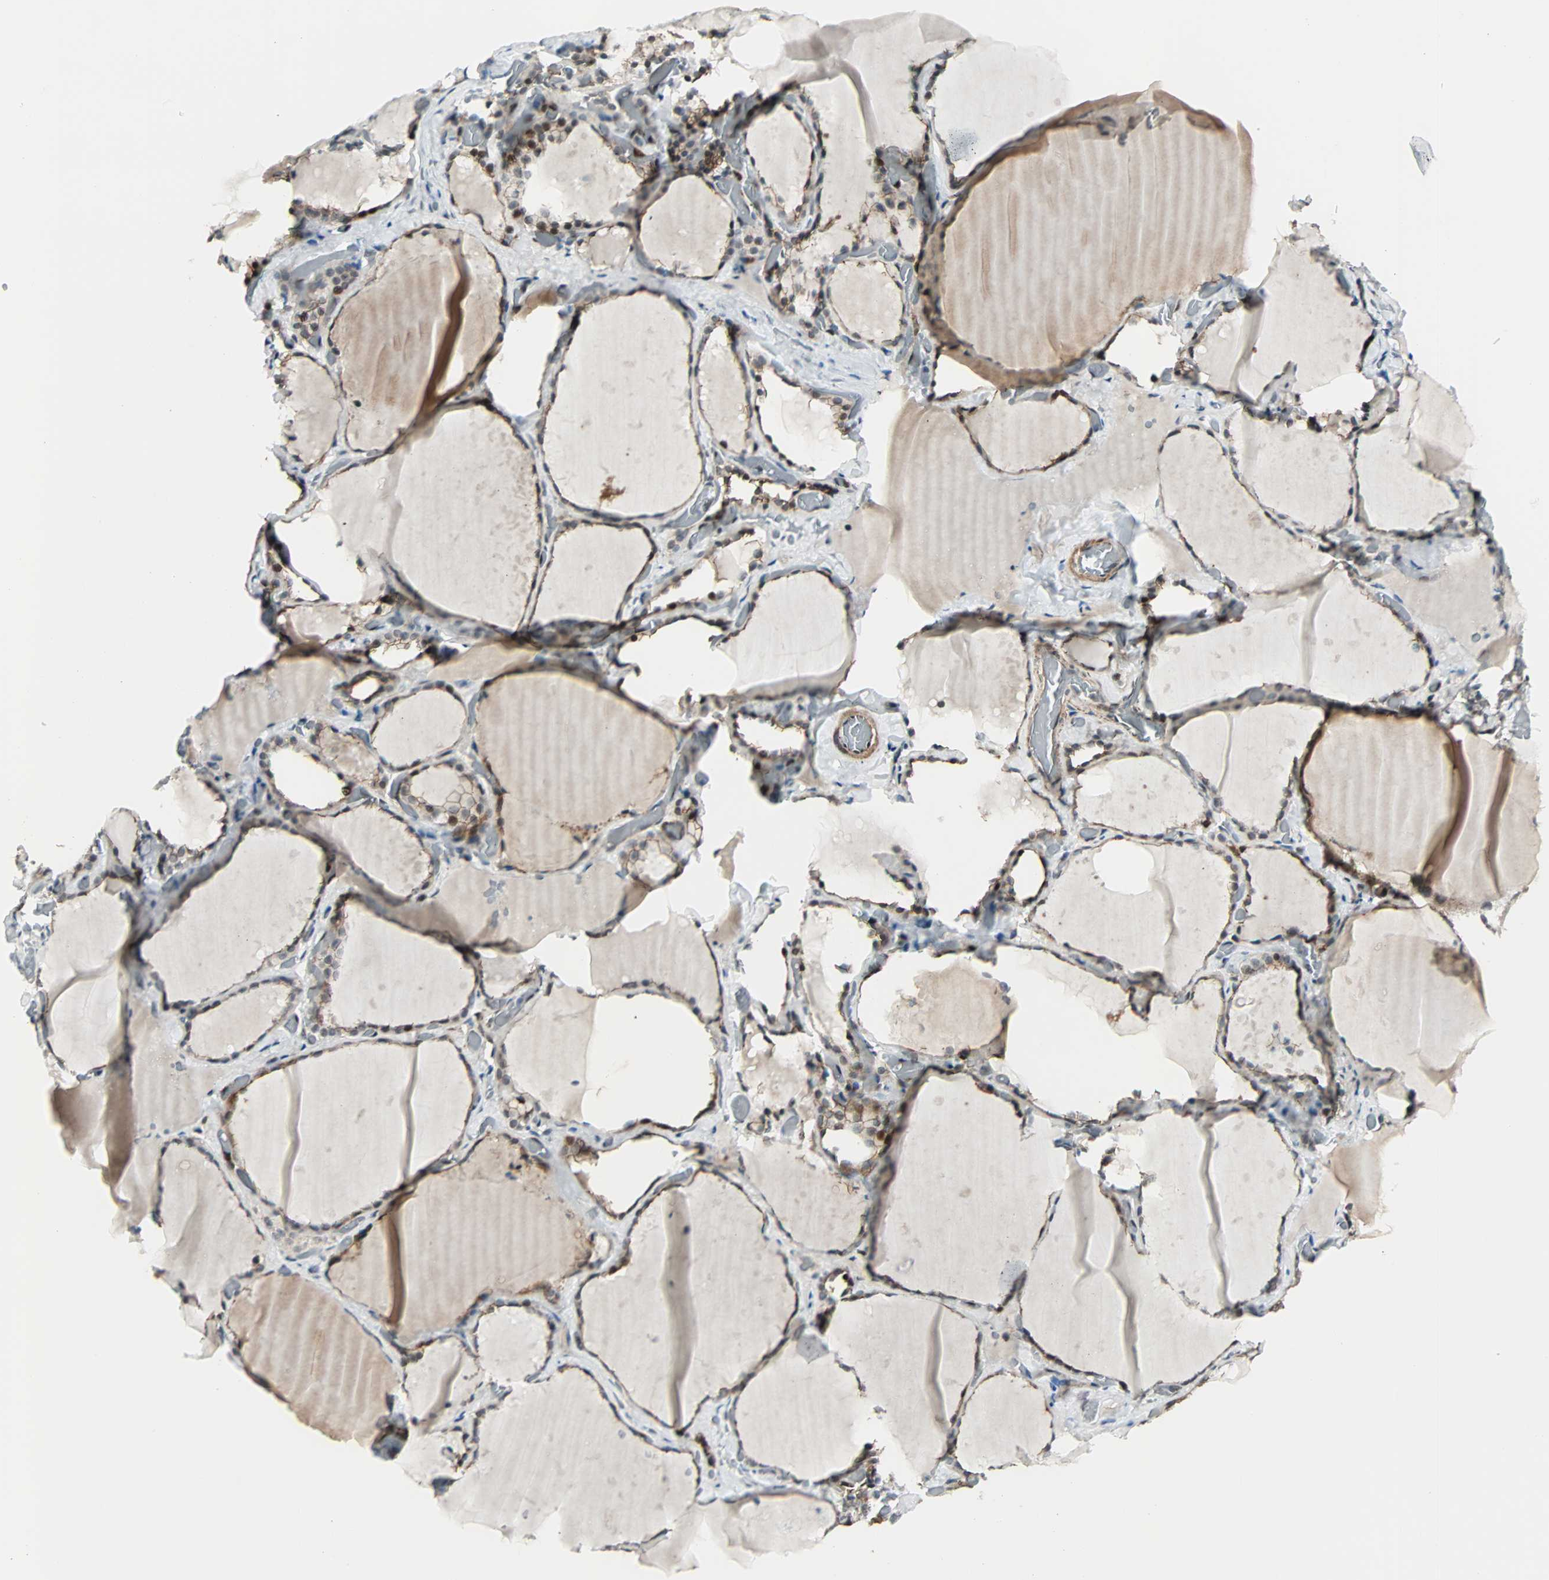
{"staining": {"intensity": "moderate", "quantity": "25%-75%", "location": "cytoplasmic/membranous,nuclear"}, "tissue": "thyroid gland", "cell_type": "Glandular cells", "image_type": "normal", "snomed": [{"axis": "morphology", "description": "Normal tissue, NOS"}, {"axis": "topography", "description": "Thyroid gland"}], "caption": "A brown stain highlights moderate cytoplasmic/membranous,nuclear expression of a protein in glandular cells of unremarkable thyroid gland.", "gene": "CBX4", "patient": {"sex": "female", "age": 22}}